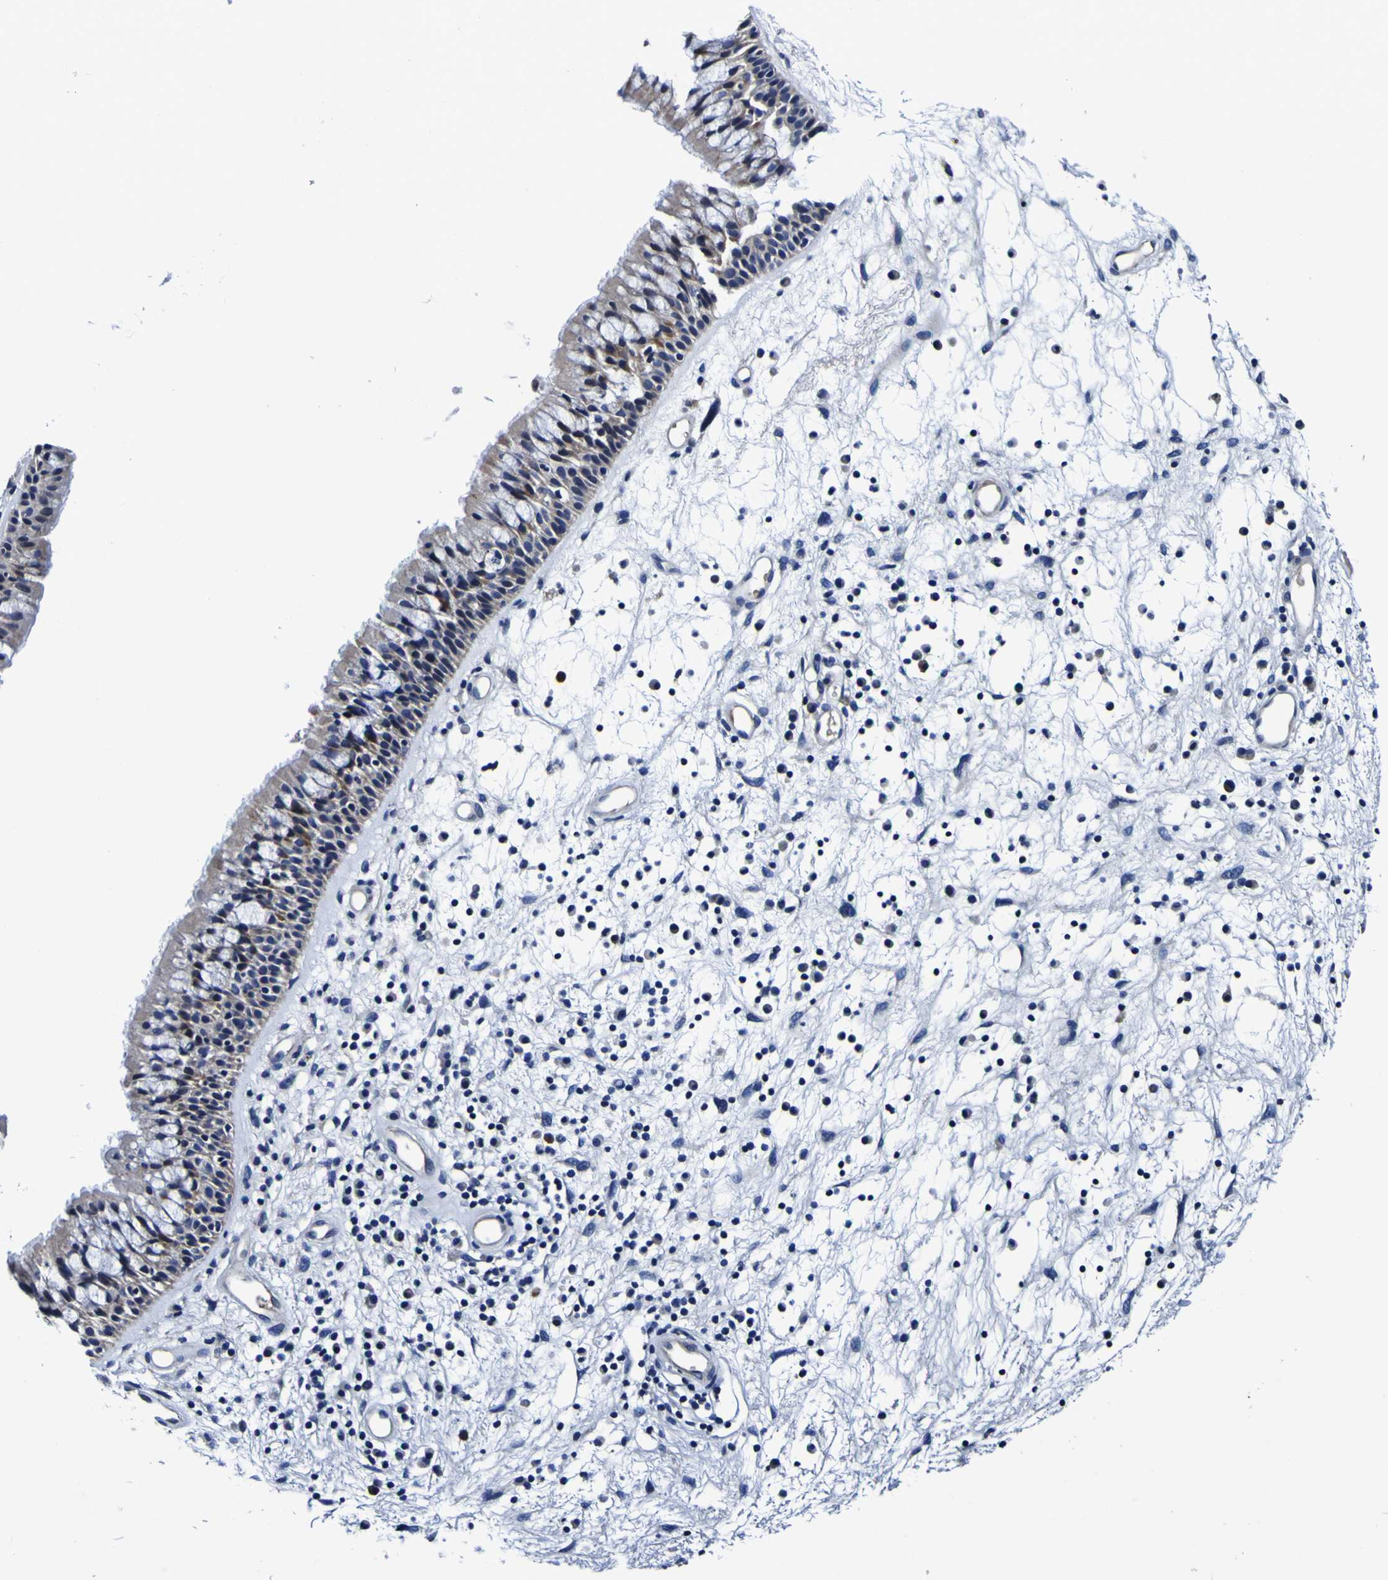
{"staining": {"intensity": "moderate", "quantity": ">75%", "location": "cytoplasmic/membranous"}, "tissue": "nasopharynx", "cell_type": "Respiratory epithelial cells", "image_type": "normal", "snomed": [{"axis": "morphology", "description": "Normal tissue, NOS"}, {"axis": "morphology", "description": "Inflammation, NOS"}, {"axis": "topography", "description": "Nasopharynx"}], "caption": "Immunohistochemical staining of benign human nasopharynx reveals medium levels of moderate cytoplasmic/membranous staining in approximately >75% of respiratory epithelial cells. Using DAB (brown) and hematoxylin (blue) stains, captured at high magnification using brightfield microscopy.", "gene": "PDLIM4", "patient": {"sex": "male", "age": 48}}